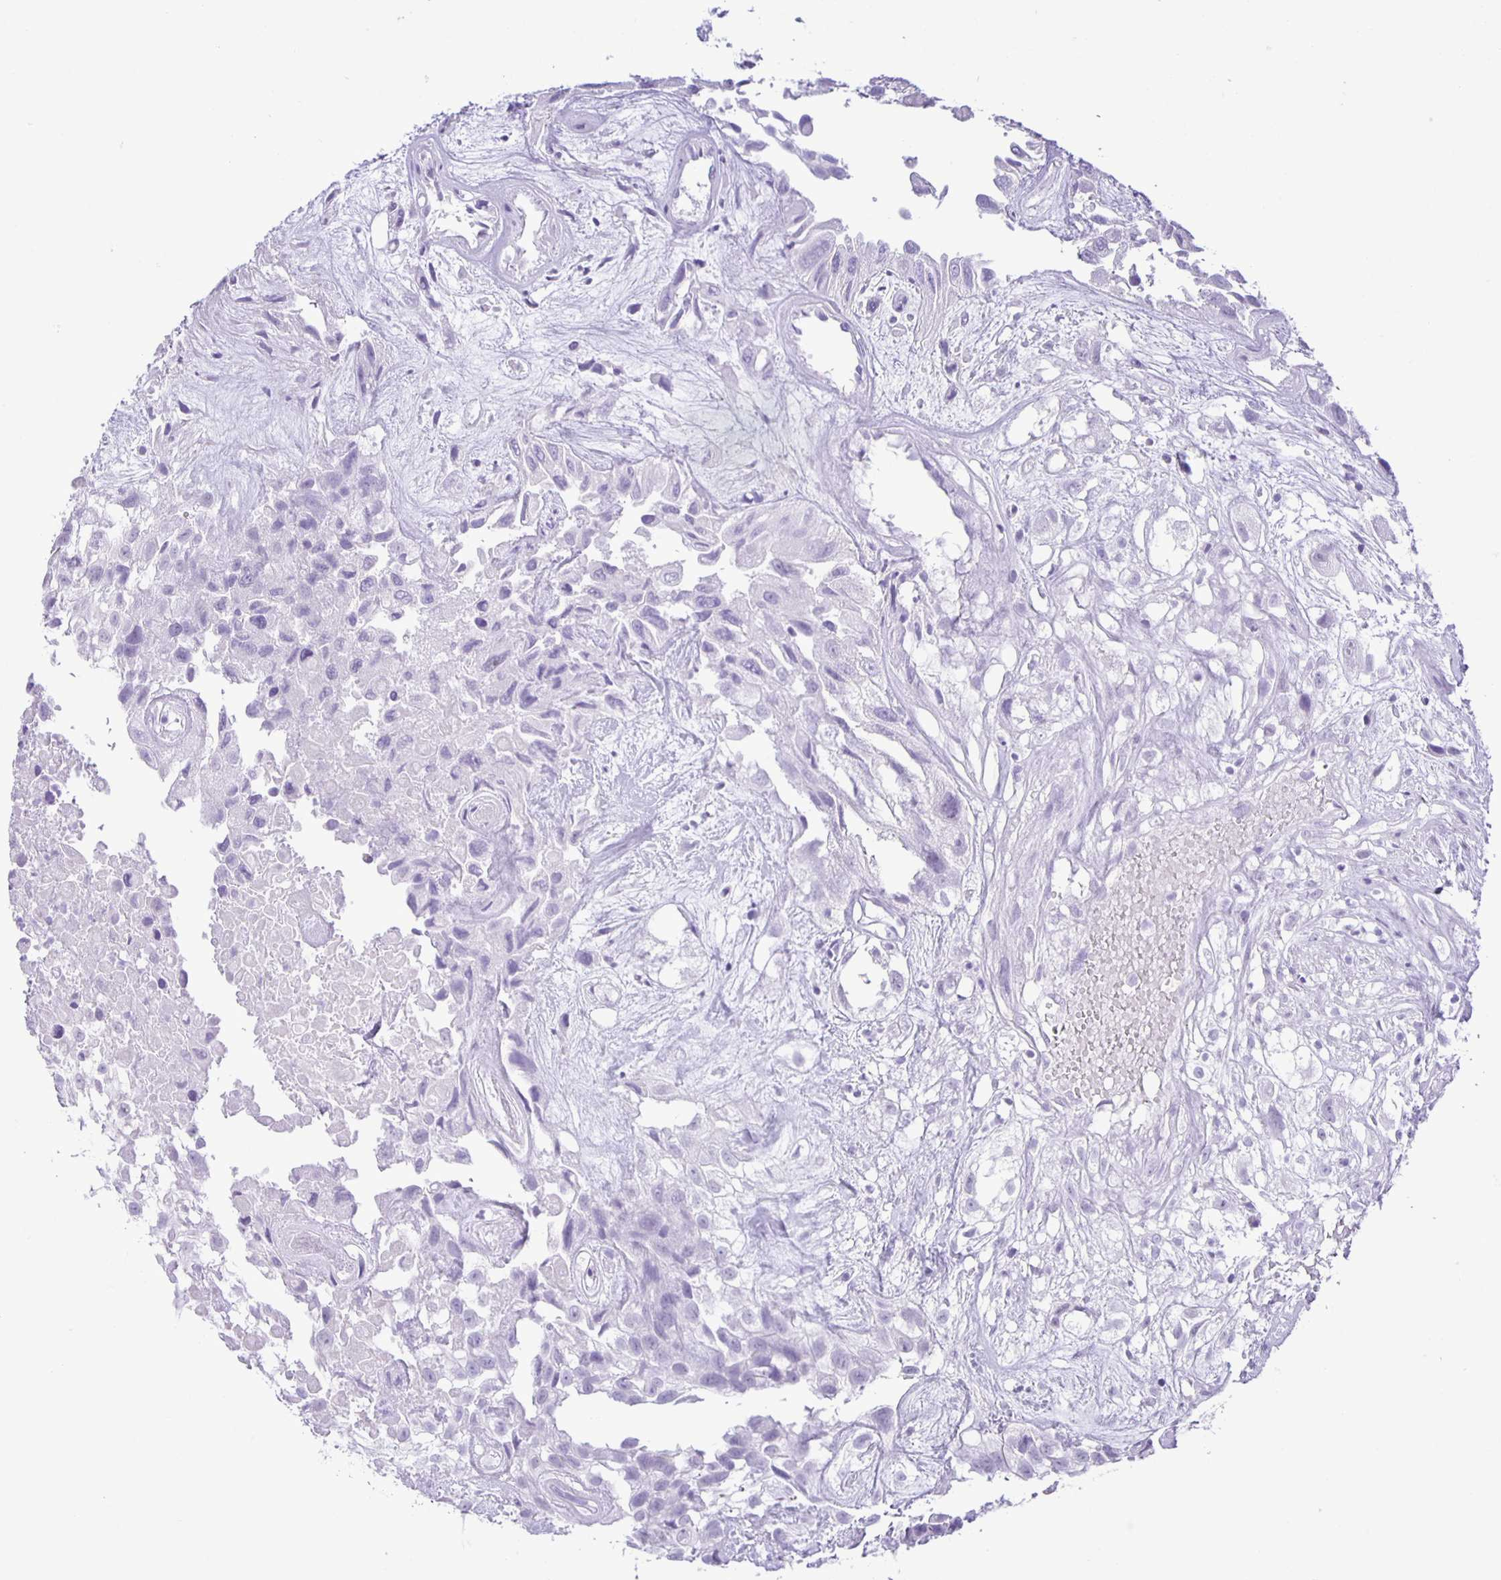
{"staining": {"intensity": "negative", "quantity": "none", "location": "none"}, "tissue": "urothelial cancer", "cell_type": "Tumor cells", "image_type": "cancer", "snomed": [{"axis": "morphology", "description": "Urothelial carcinoma, High grade"}, {"axis": "topography", "description": "Urinary bladder"}], "caption": "An image of urothelial cancer stained for a protein shows no brown staining in tumor cells.", "gene": "EZHIP", "patient": {"sex": "male", "age": 56}}